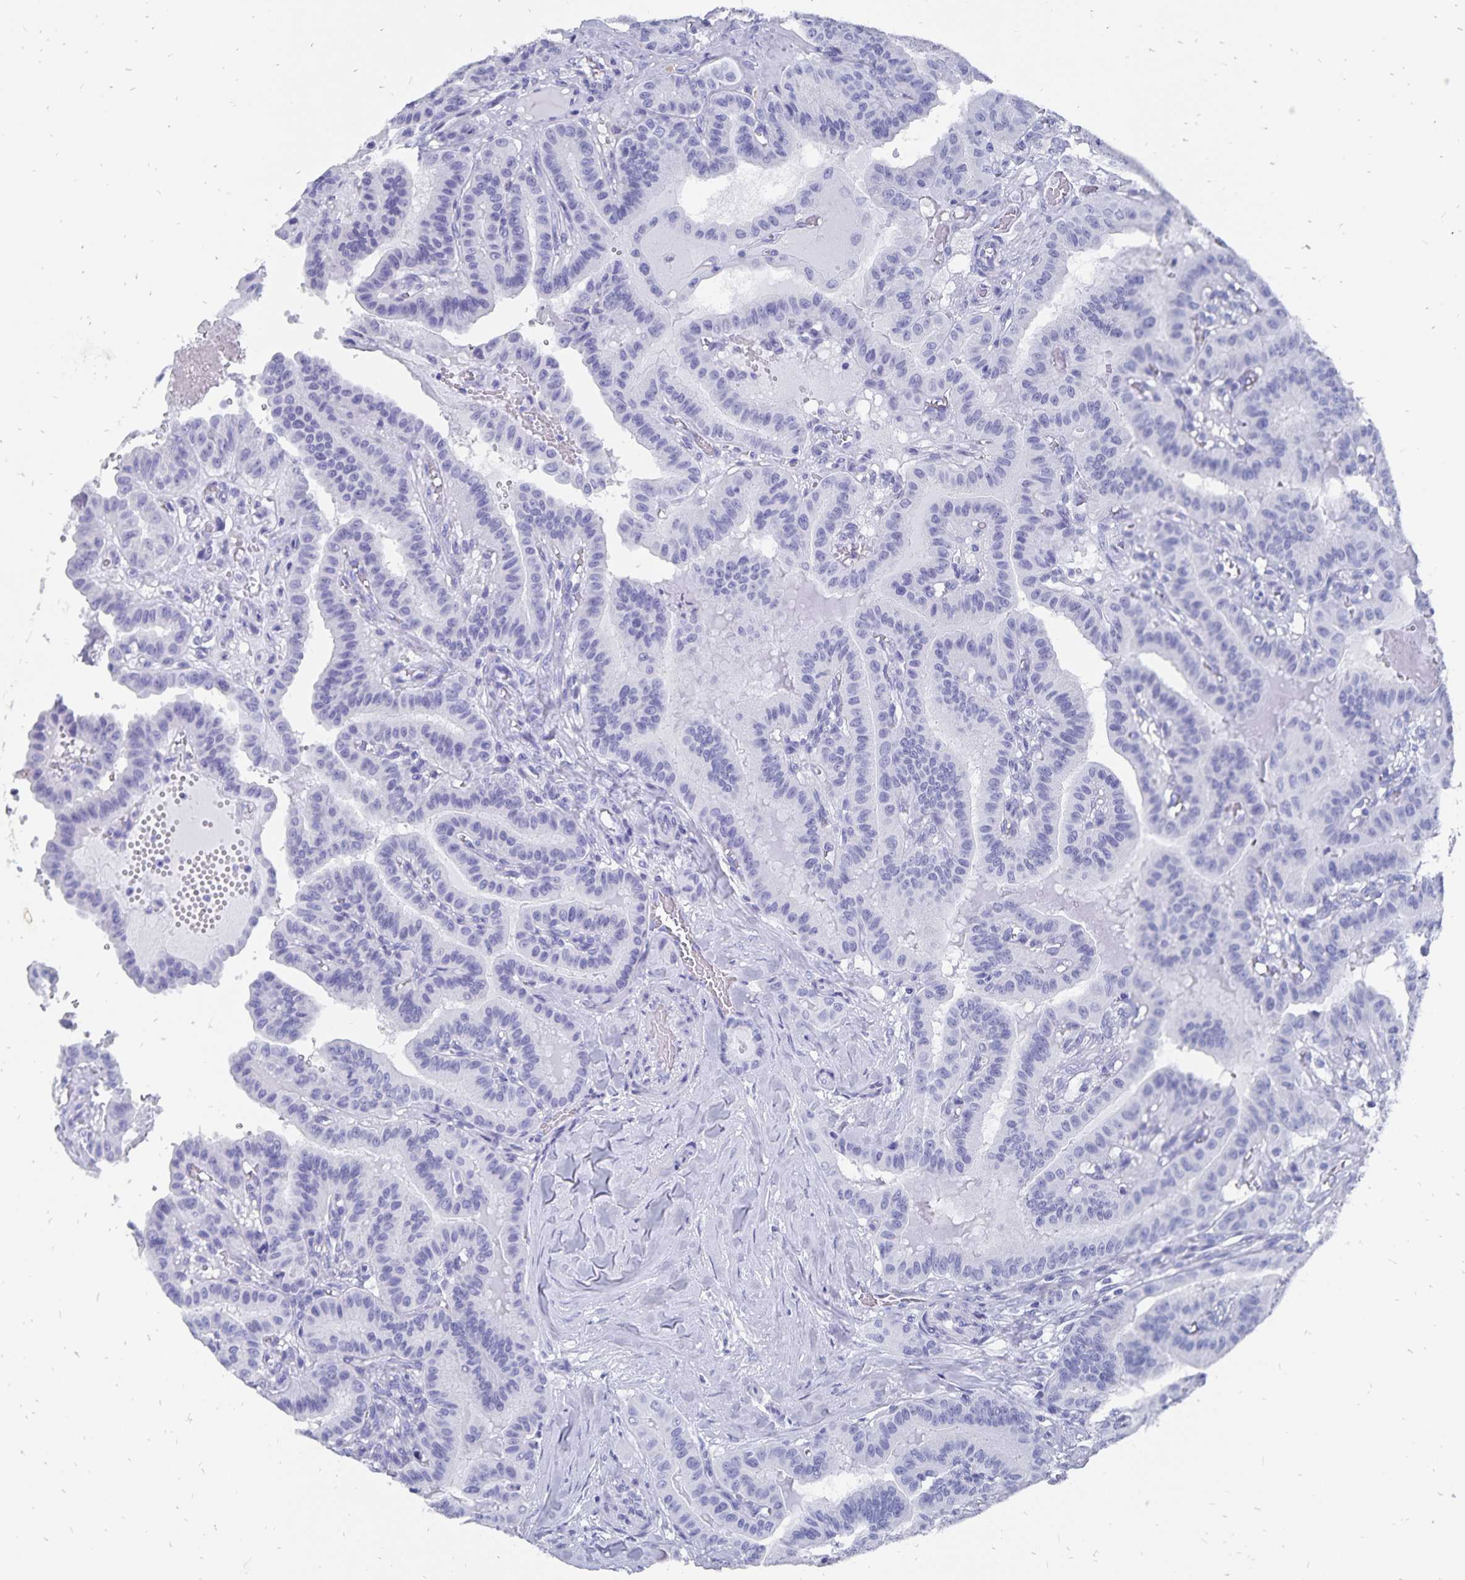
{"staining": {"intensity": "negative", "quantity": "none", "location": "none"}, "tissue": "thyroid cancer", "cell_type": "Tumor cells", "image_type": "cancer", "snomed": [{"axis": "morphology", "description": "Papillary adenocarcinoma, NOS"}, {"axis": "topography", "description": "Thyroid gland"}], "caption": "Immunohistochemistry photomicrograph of neoplastic tissue: human thyroid papillary adenocarcinoma stained with DAB shows no significant protein expression in tumor cells.", "gene": "ADH1A", "patient": {"sex": "male", "age": 87}}